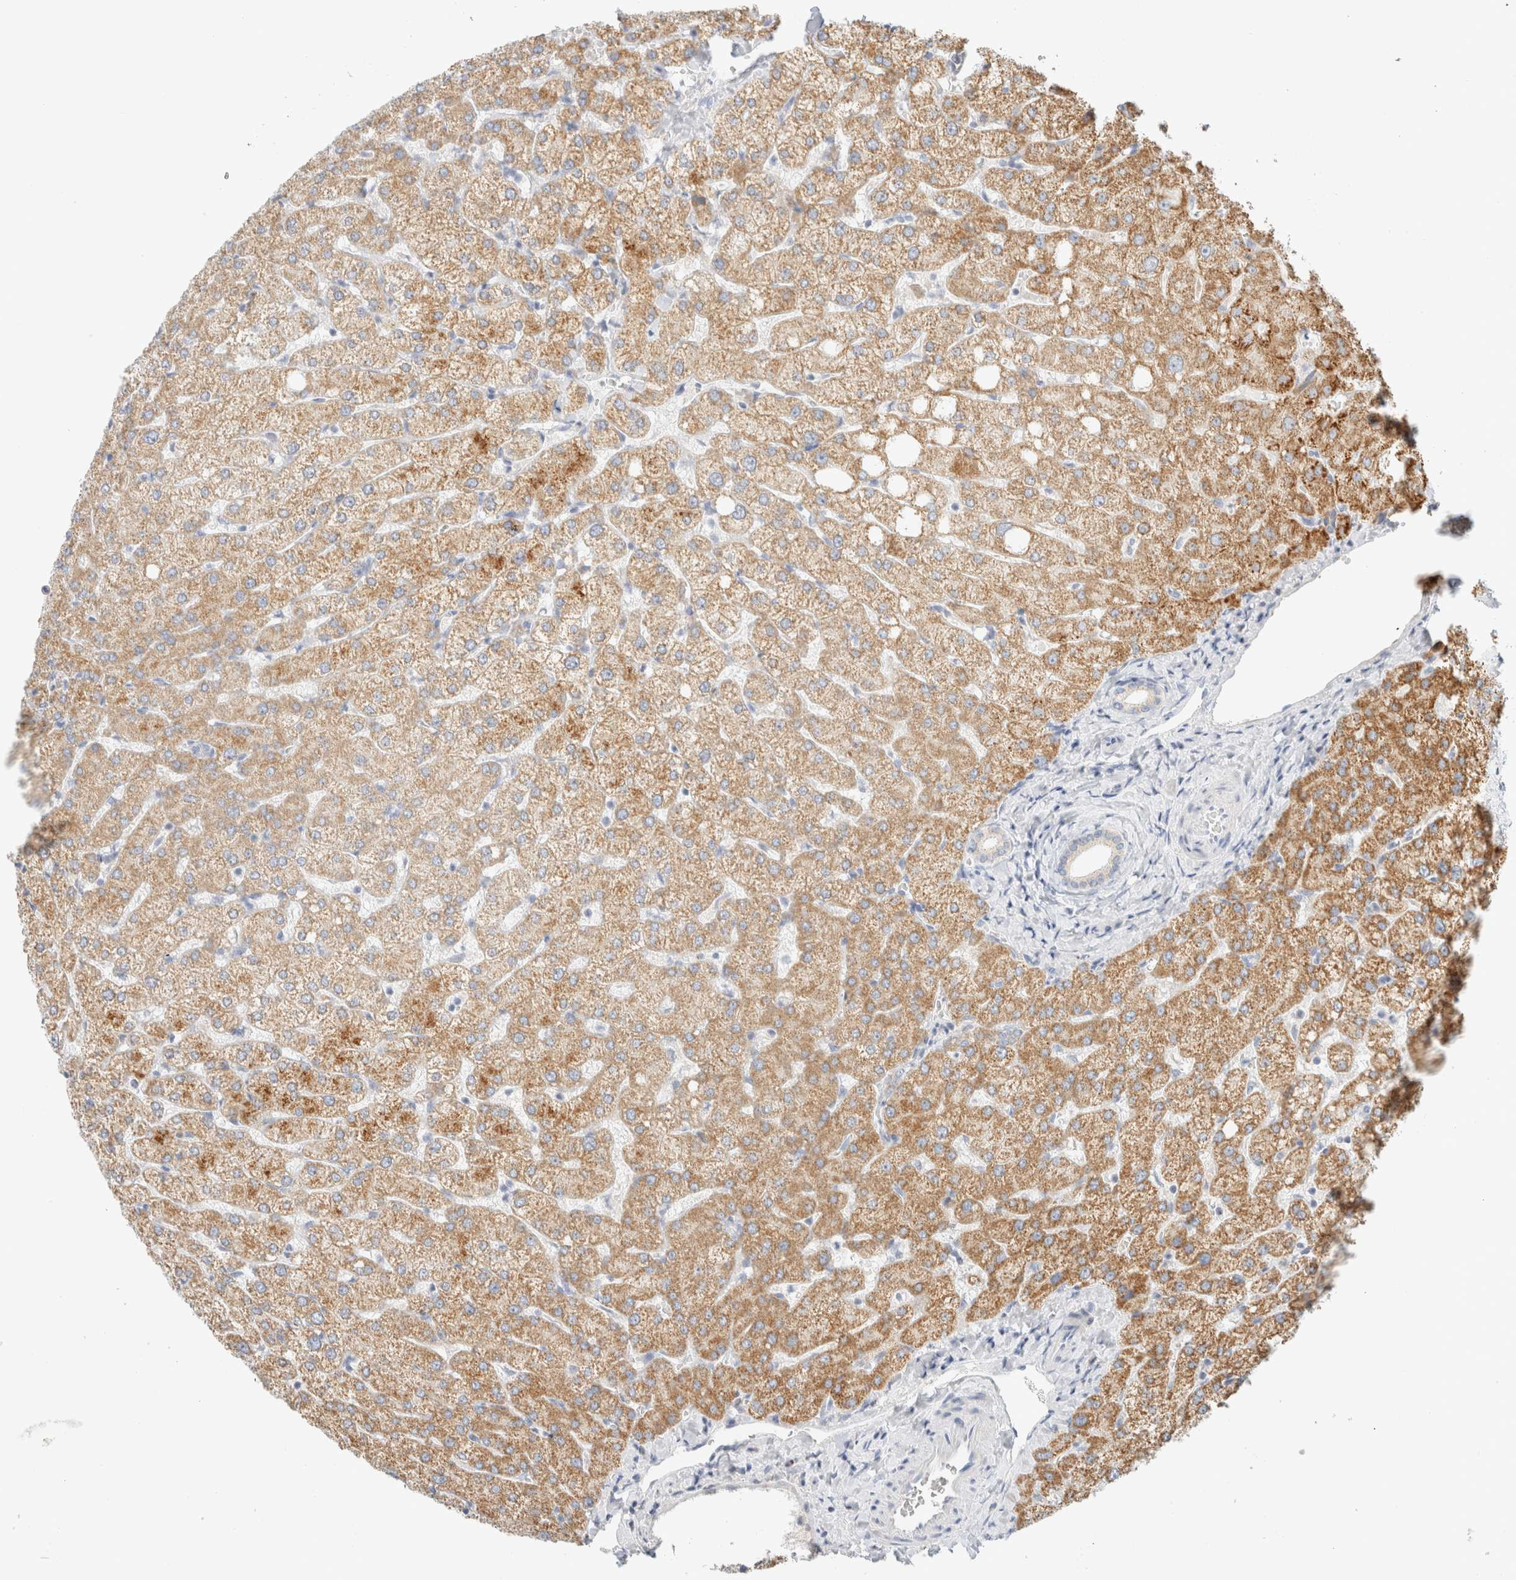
{"staining": {"intensity": "negative", "quantity": "none", "location": "none"}, "tissue": "liver", "cell_type": "Cholangiocytes", "image_type": "normal", "snomed": [{"axis": "morphology", "description": "Normal tissue, NOS"}, {"axis": "topography", "description": "Liver"}], "caption": "Image shows no protein positivity in cholangiocytes of benign liver.", "gene": "HDHD3", "patient": {"sex": "female", "age": 54}}